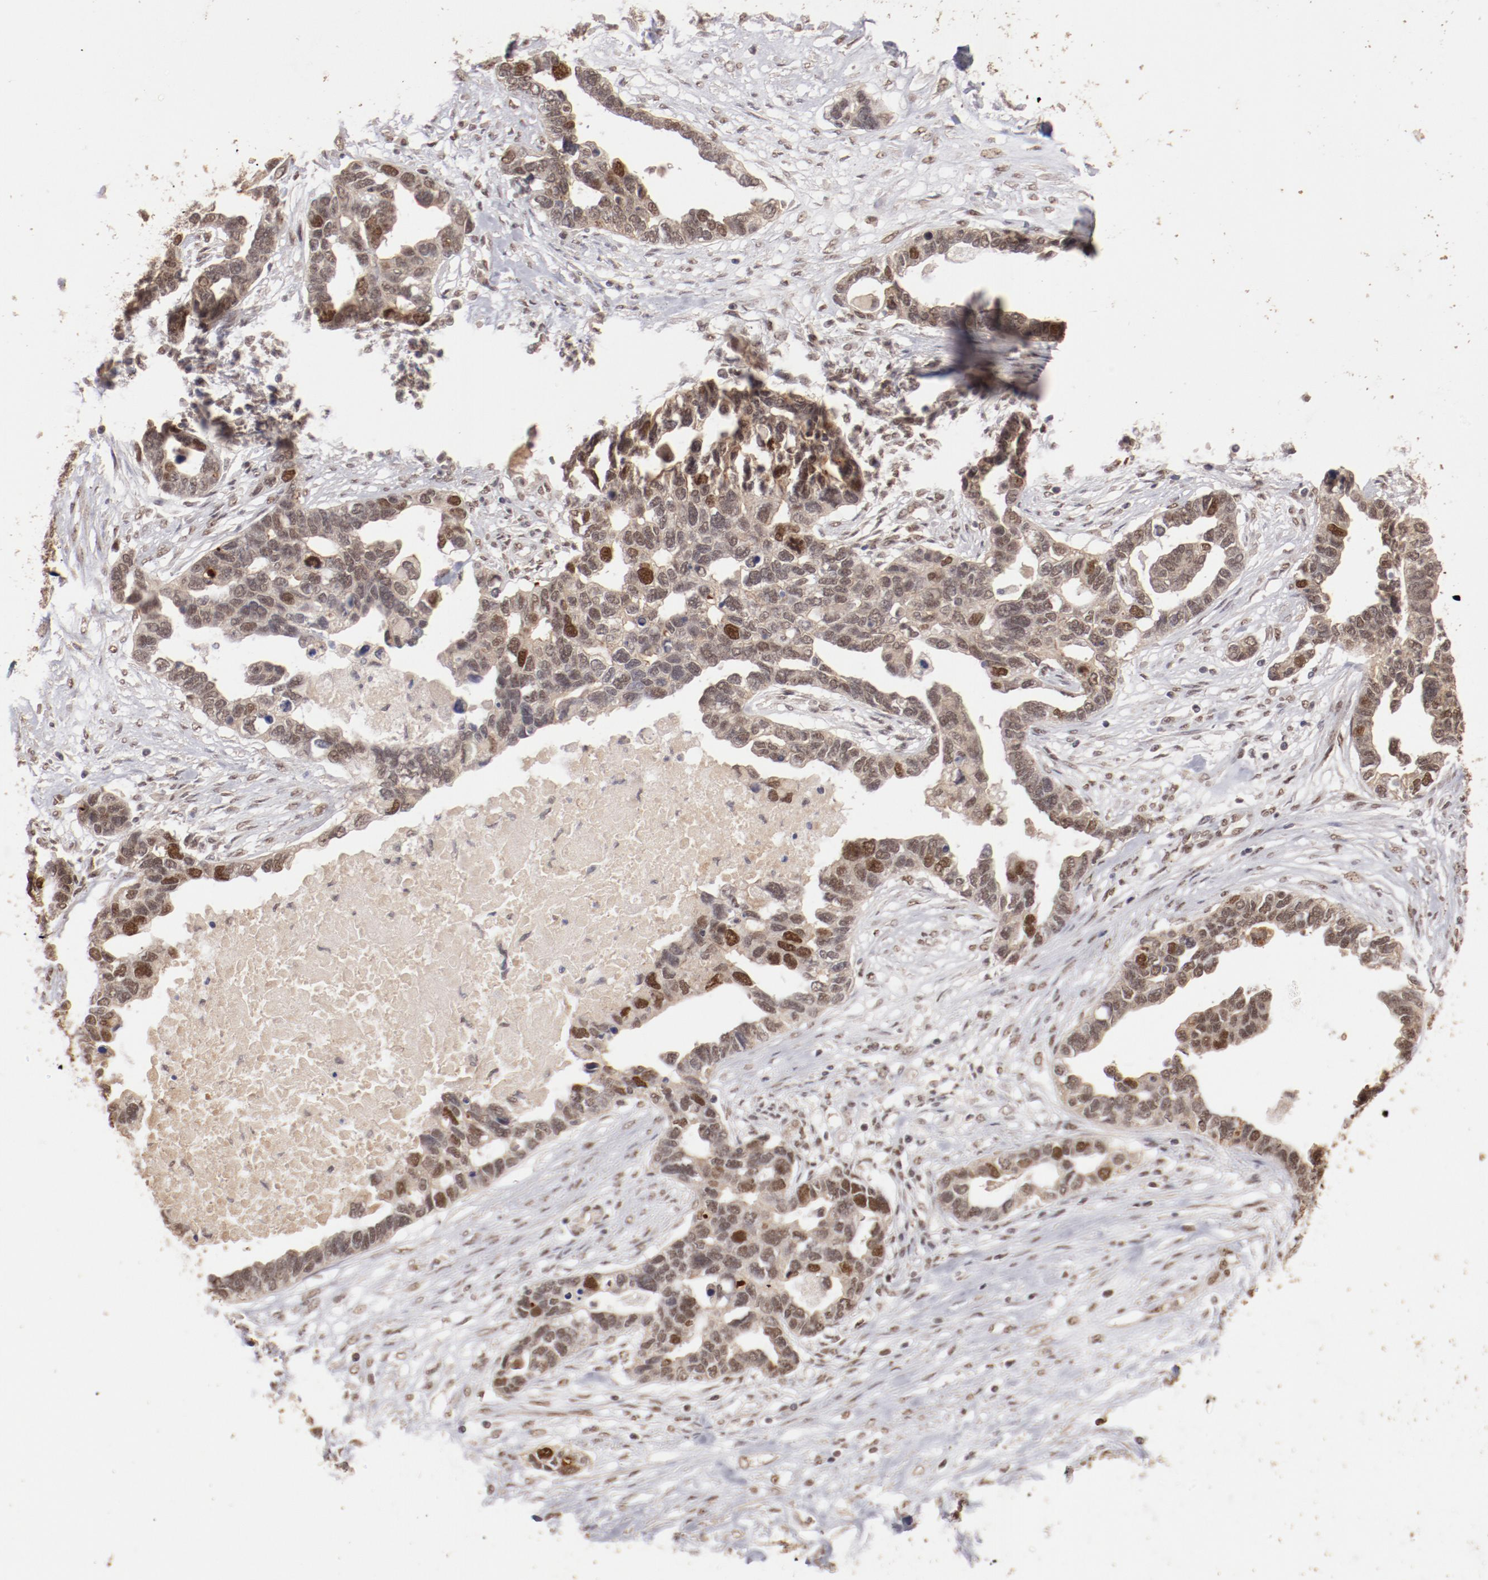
{"staining": {"intensity": "moderate", "quantity": ">75%", "location": "cytoplasmic/membranous,nuclear"}, "tissue": "ovarian cancer", "cell_type": "Tumor cells", "image_type": "cancer", "snomed": [{"axis": "morphology", "description": "Cystadenocarcinoma, serous, NOS"}, {"axis": "topography", "description": "Ovary"}], "caption": "Ovarian cancer tissue demonstrates moderate cytoplasmic/membranous and nuclear positivity in approximately >75% of tumor cells, visualized by immunohistochemistry. (IHC, brightfield microscopy, high magnification).", "gene": "CLOCK", "patient": {"sex": "female", "age": 54}}